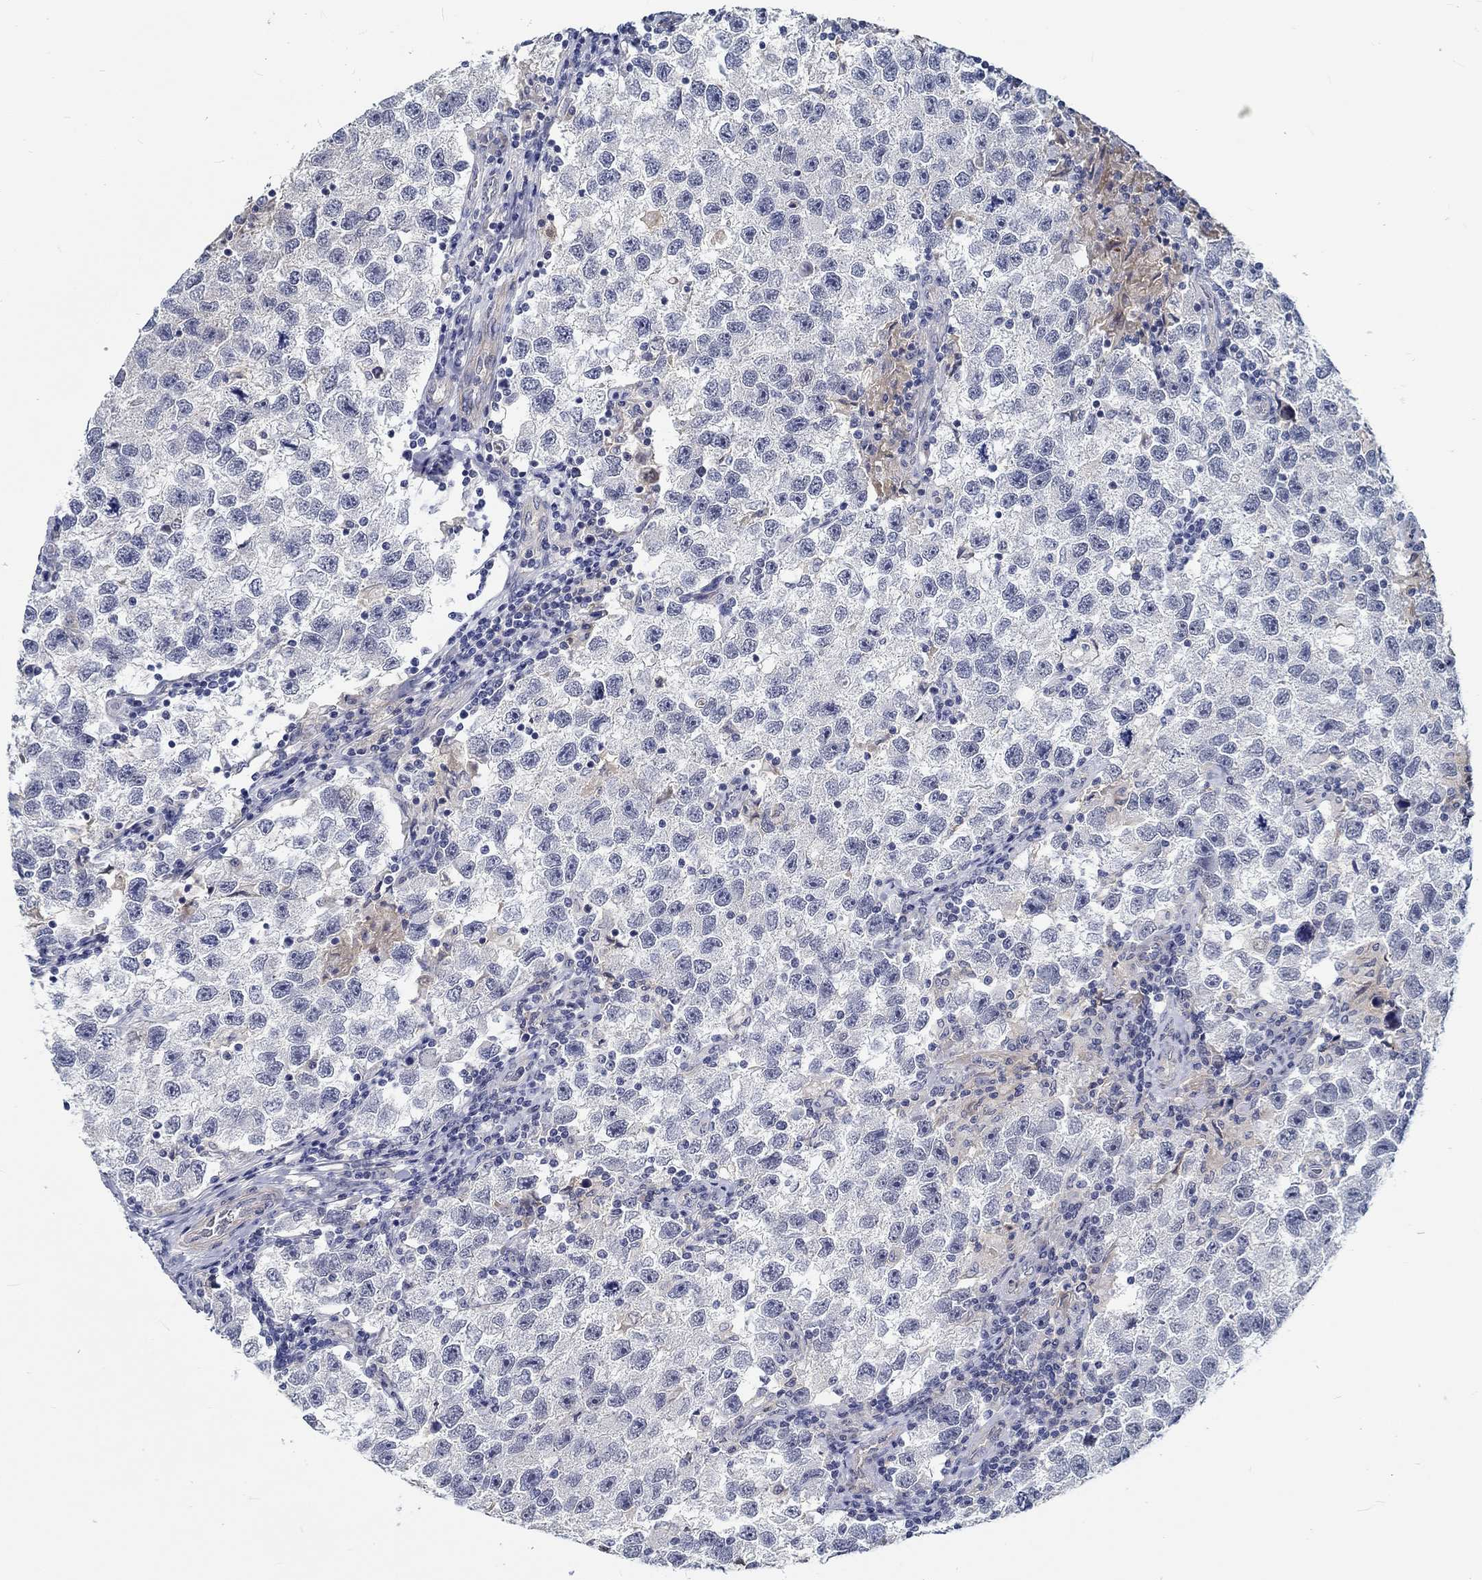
{"staining": {"intensity": "negative", "quantity": "none", "location": "none"}, "tissue": "testis cancer", "cell_type": "Tumor cells", "image_type": "cancer", "snomed": [{"axis": "morphology", "description": "Seminoma, NOS"}, {"axis": "topography", "description": "Testis"}], "caption": "DAB immunohistochemical staining of seminoma (testis) exhibits no significant positivity in tumor cells.", "gene": "MYBPC1", "patient": {"sex": "male", "age": 26}}